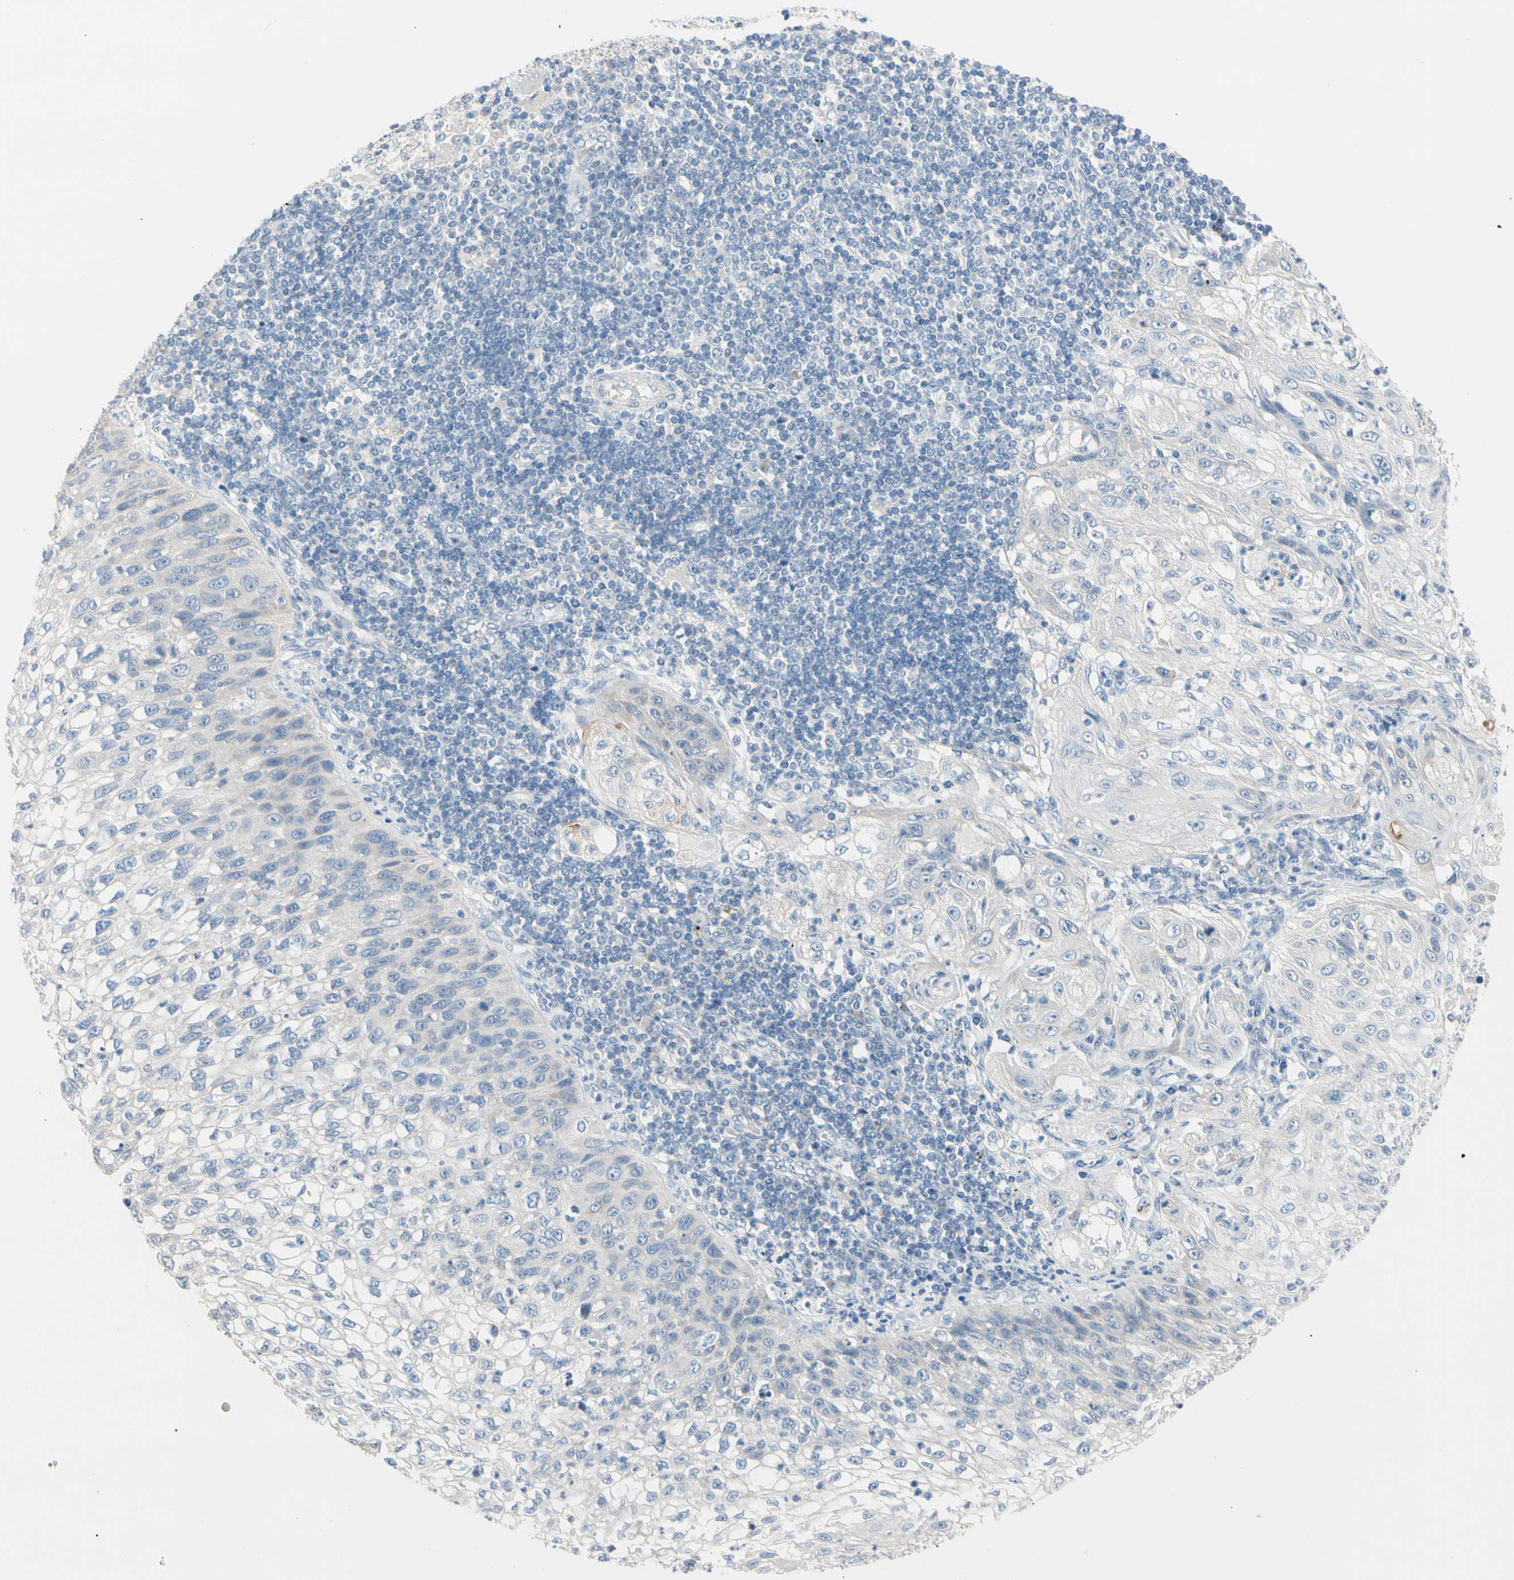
{"staining": {"intensity": "negative", "quantity": "none", "location": "none"}, "tissue": "lung cancer", "cell_type": "Tumor cells", "image_type": "cancer", "snomed": [{"axis": "morphology", "description": "Inflammation, NOS"}, {"axis": "morphology", "description": "Squamous cell carcinoma, NOS"}, {"axis": "topography", "description": "Lymph node"}, {"axis": "topography", "description": "Soft tissue"}, {"axis": "topography", "description": "Lung"}], "caption": "Lung squamous cell carcinoma stained for a protein using immunohistochemistry displays no expression tumor cells.", "gene": "MARK1", "patient": {"sex": "male", "age": 66}}